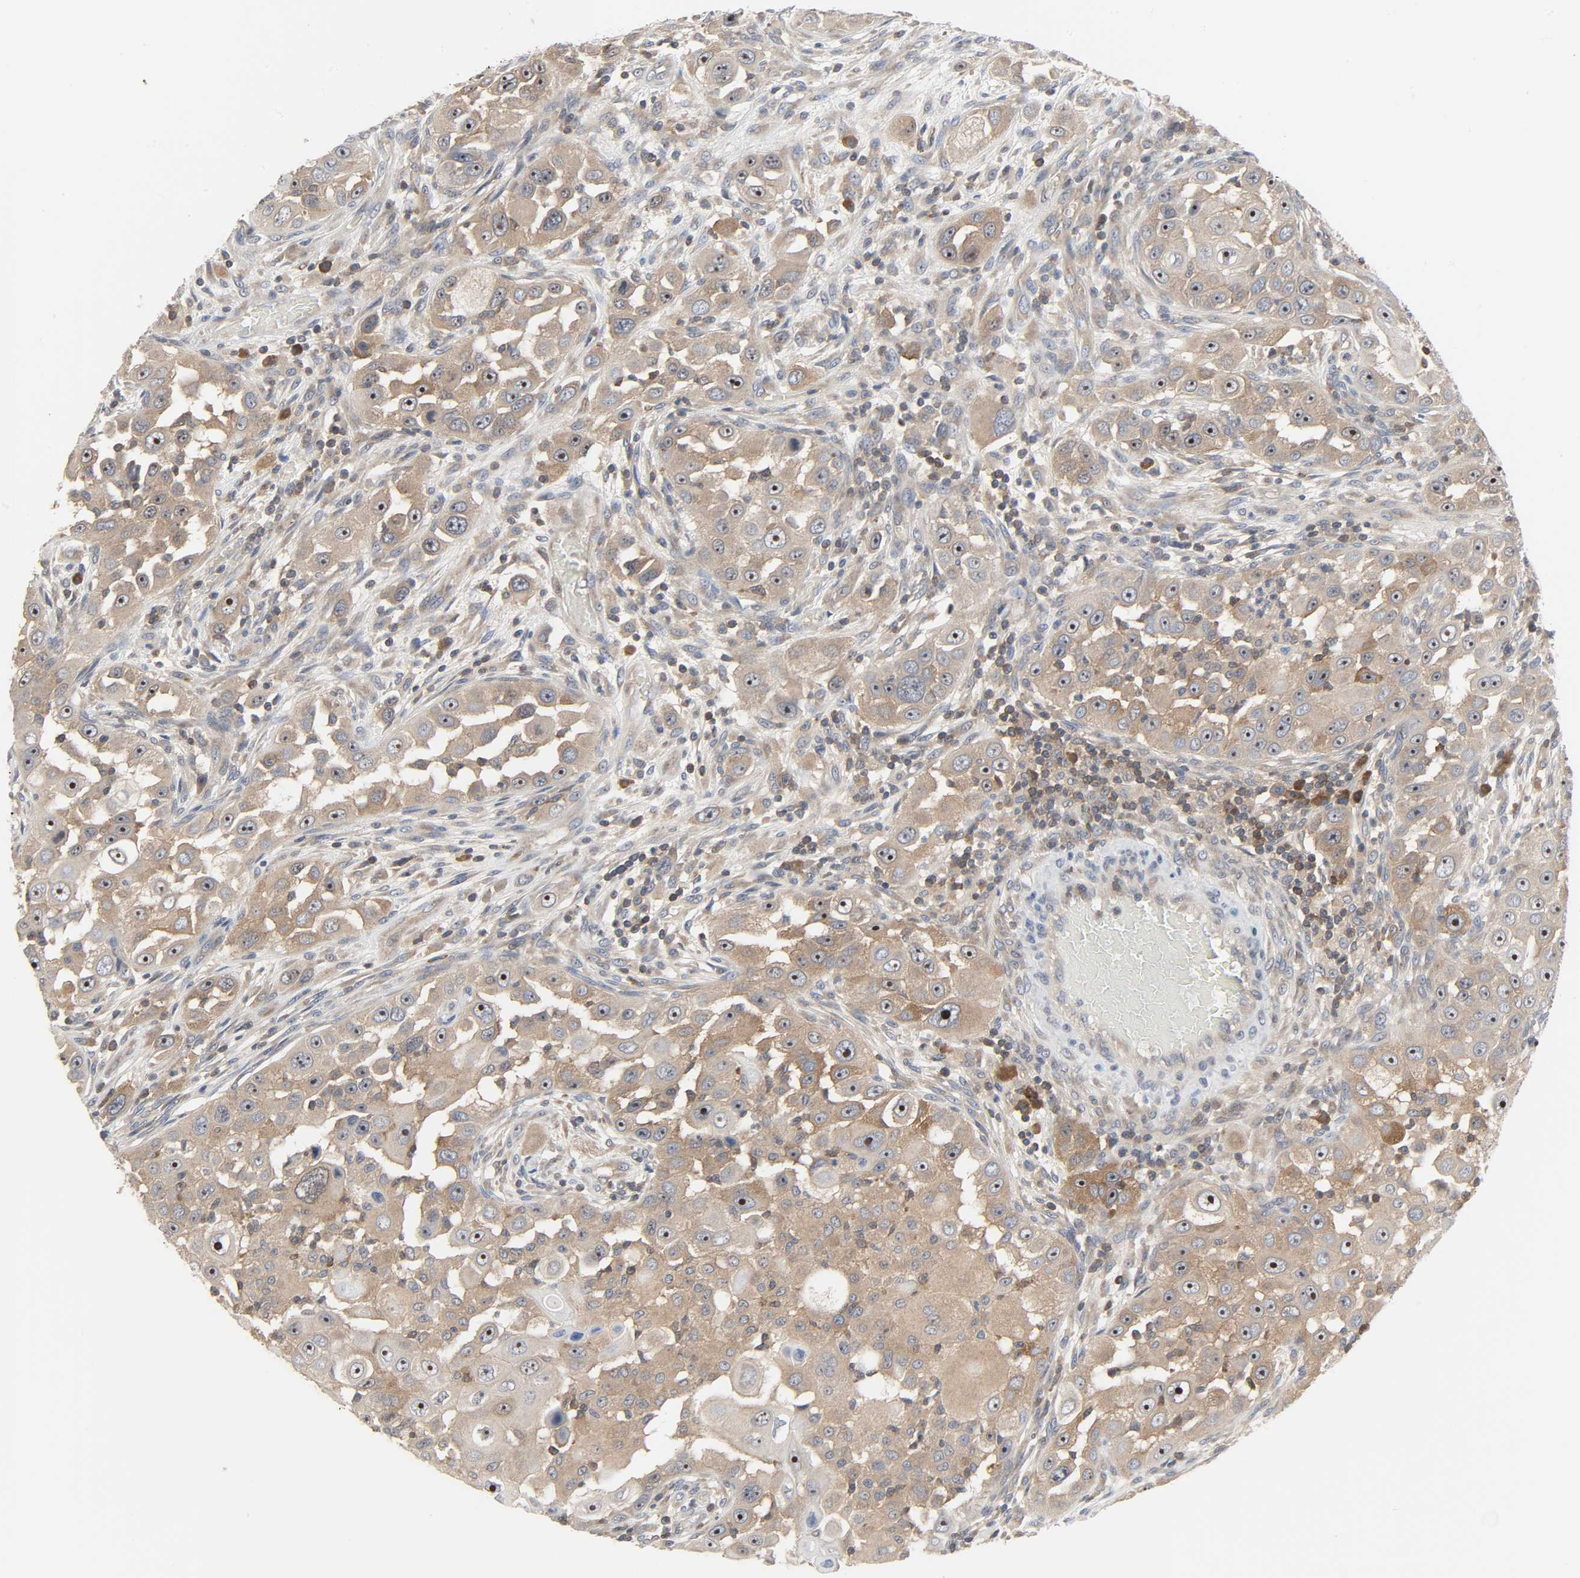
{"staining": {"intensity": "strong", "quantity": ">75%", "location": "cytoplasmic/membranous,nuclear"}, "tissue": "head and neck cancer", "cell_type": "Tumor cells", "image_type": "cancer", "snomed": [{"axis": "morphology", "description": "Carcinoma, NOS"}, {"axis": "topography", "description": "Head-Neck"}], "caption": "The immunohistochemical stain labels strong cytoplasmic/membranous and nuclear positivity in tumor cells of head and neck carcinoma tissue. The staining was performed using DAB, with brown indicating positive protein expression. Nuclei are stained blue with hematoxylin.", "gene": "PLEKHA2", "patient": {"sex": "male", "age": 87}}